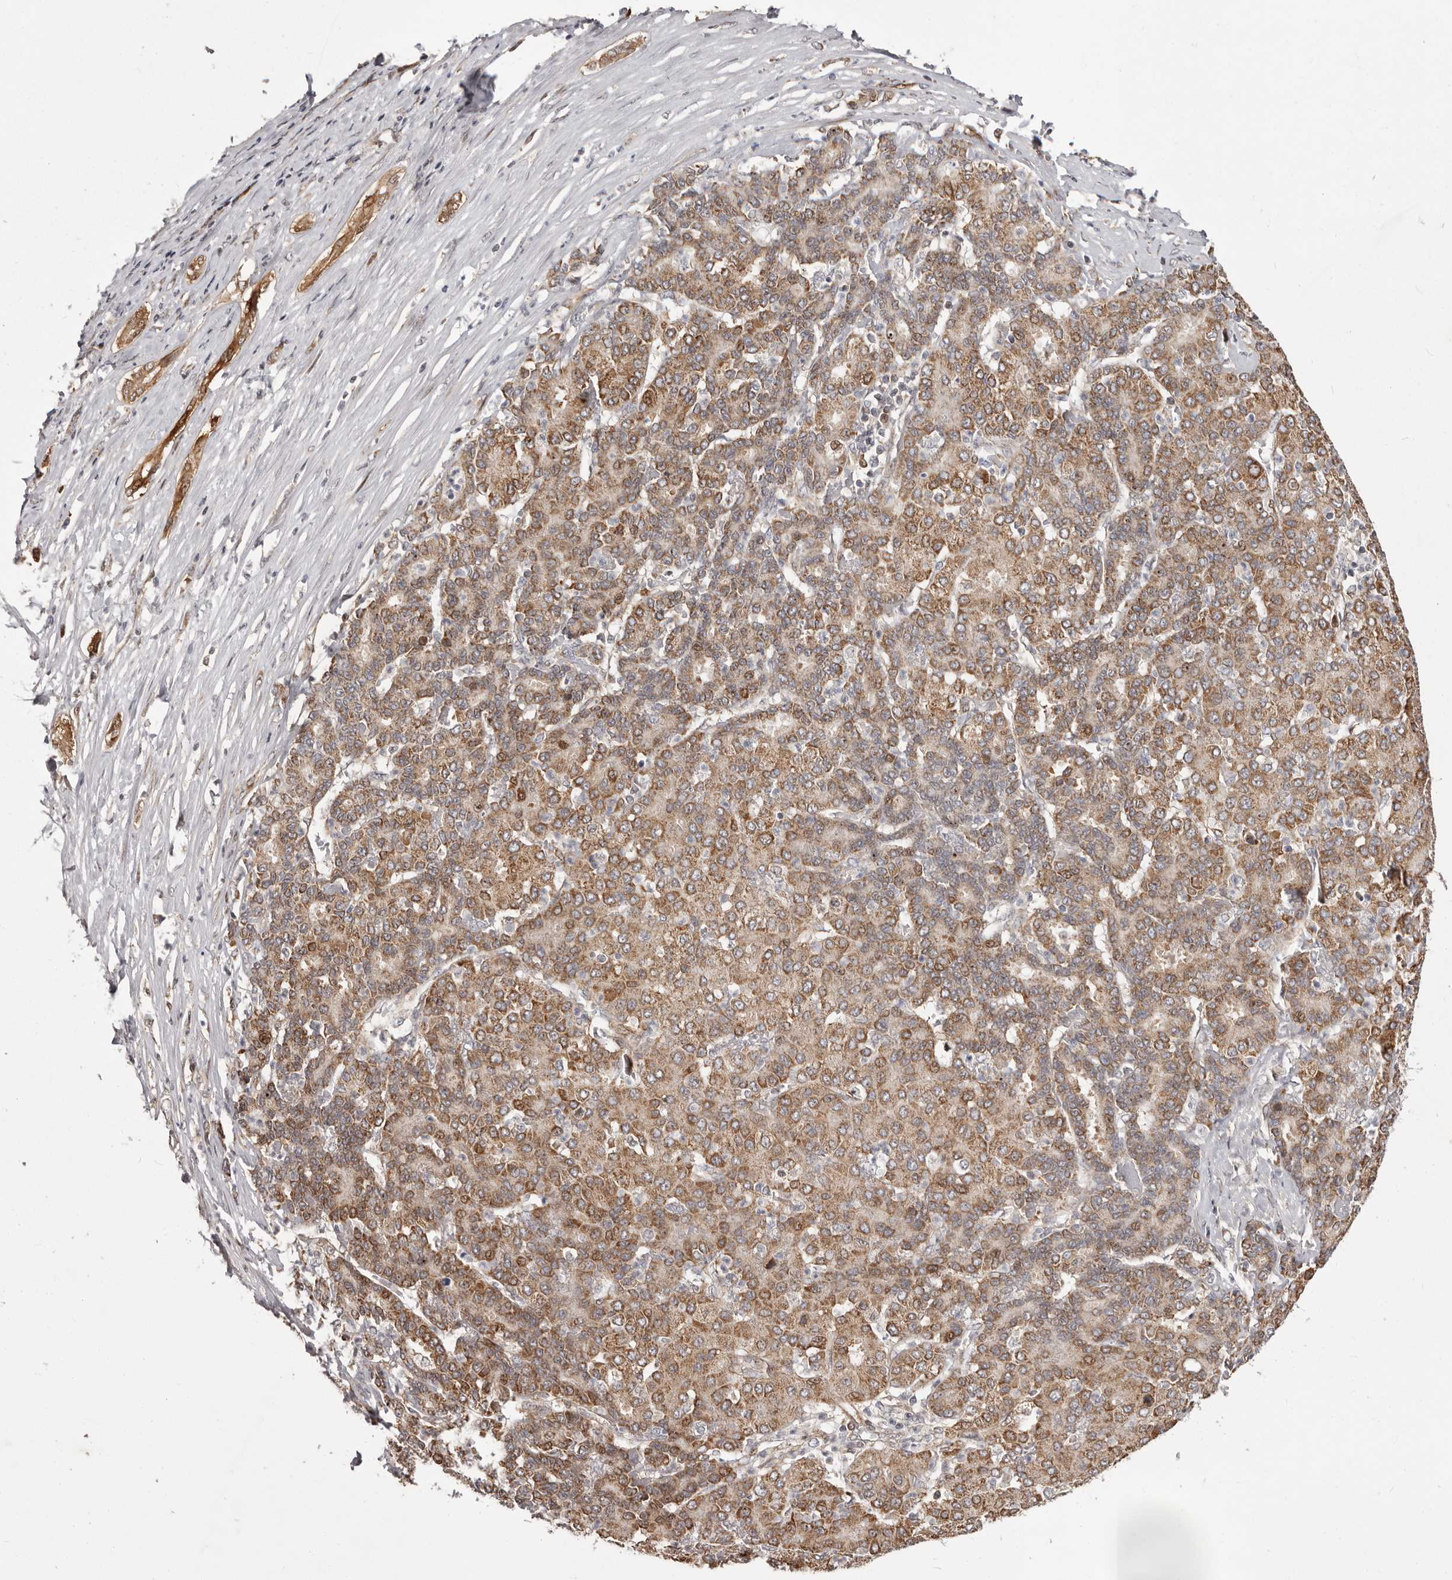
{"staining": {"intensity": "moderate", "quantity": ">75%", "location": "cytoplasmic/membranous"}, "tissue": "liver cancer", "cell_type": "Tumor cells", "image_type": "cancer", "snomed": [{"axis": "morphology", "description": "Carcinoma, Hepatocellular, NOS"}, {"axis": "topography", "description": "Liver"}], "caption": "High-power microscopy captured an immunohistochemistry image of liver cancer (hepatocellular carcinoma), revealing moderate cytoplasmic/membranous staining in about >75% of tumor cells.", "gene": "GFOD1", "patient": {"sex": "male", "age": 65}}